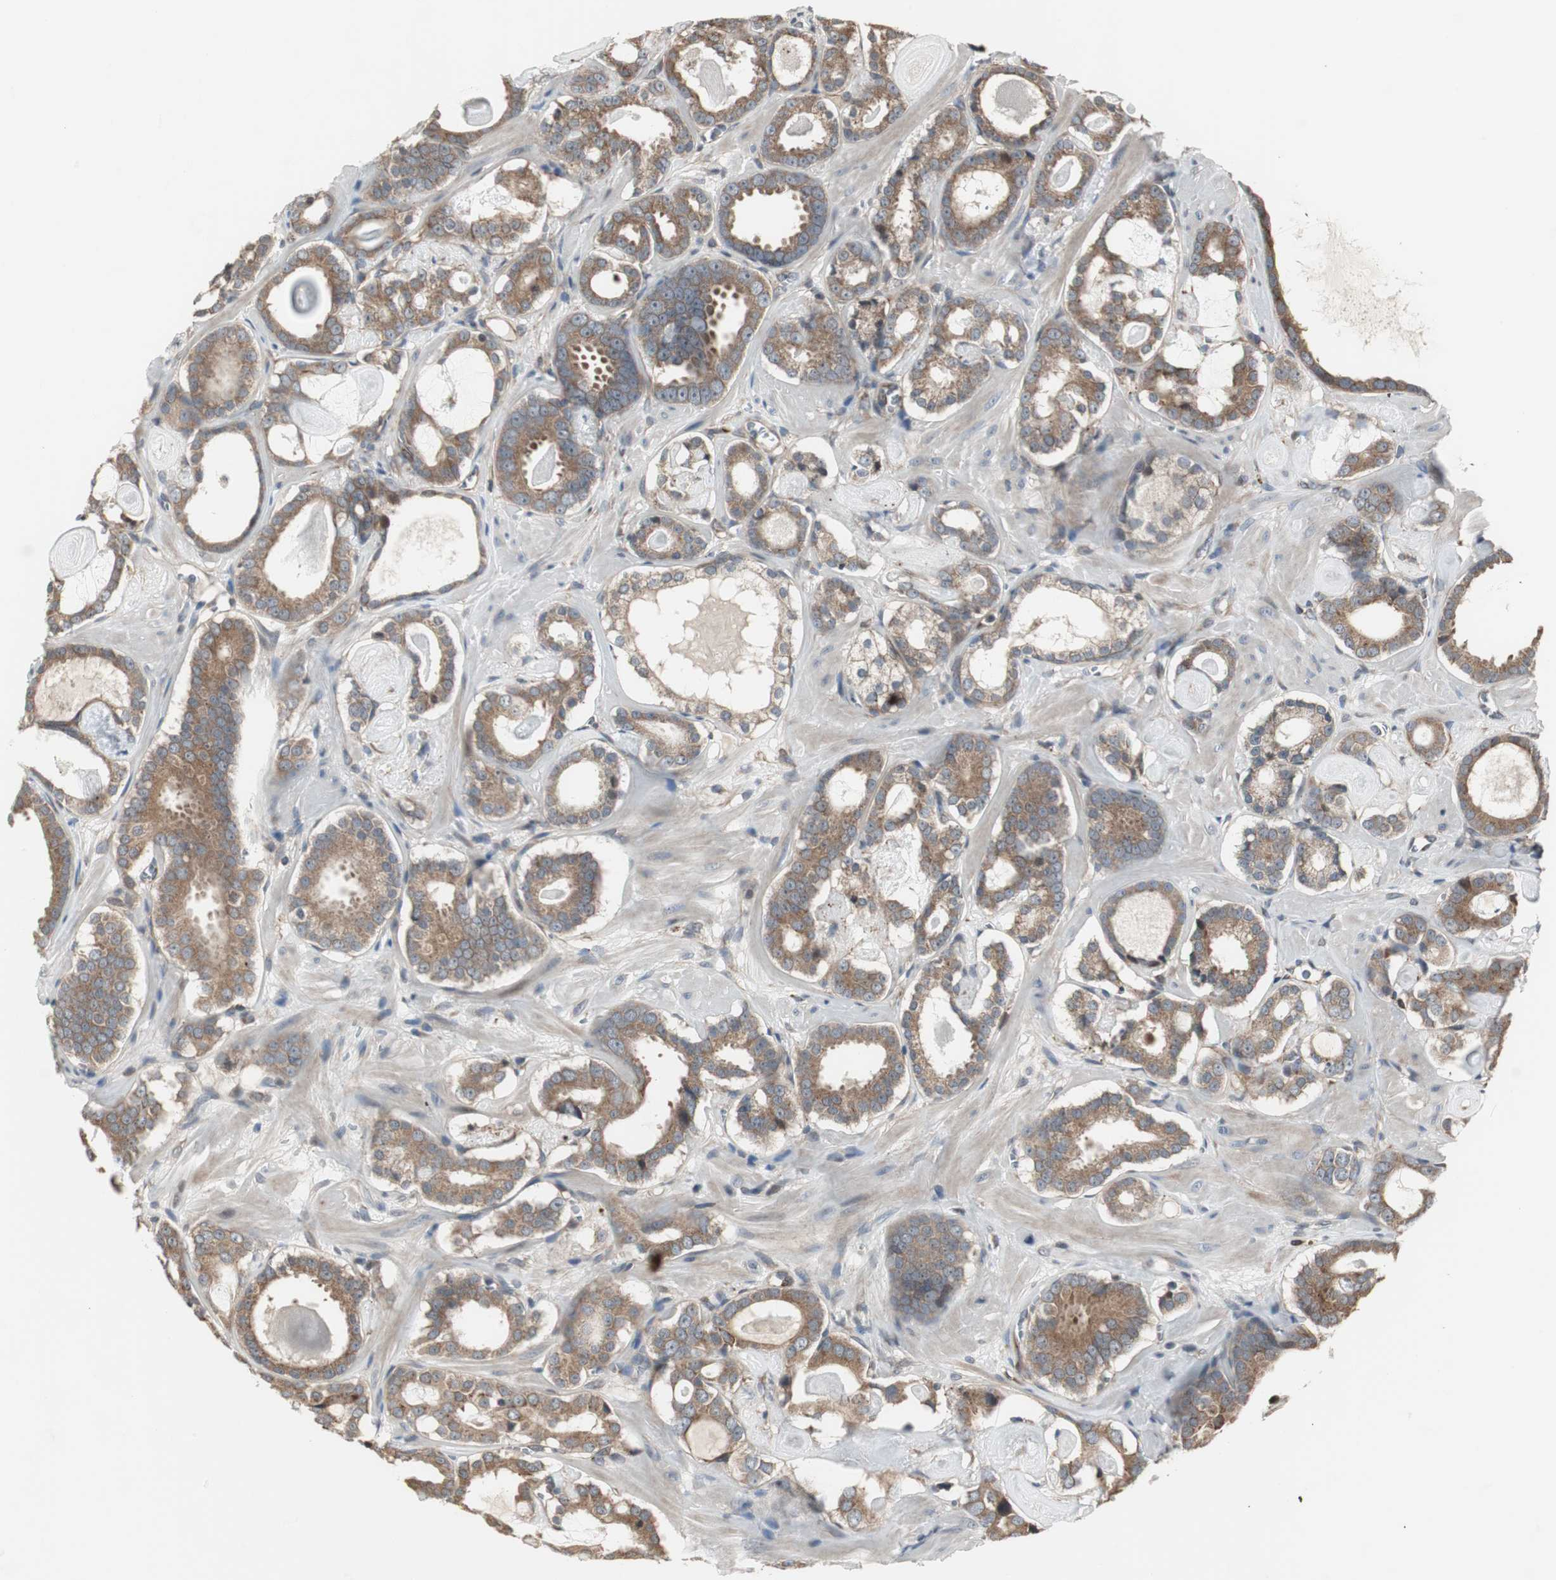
{"staining": {"intensity": "moderate", "quantity": ">75%", "location": "cytoplasmic/membranous"}, "tissue": "prostate cancer", "cell_type": "Tumor cells", "image_type": "cancer", "snomed": [{"axis": "morphology", "description": "Adenocarcinoma, Low grade"}, {"axis": "topography", "description": "Prostate"}], "caption": "An image of human adenocarcinoma (low-grade) (prostate) stained for a protein demonstrates moderate cytoplasmic/membranous brown staining in tumor cells.", "gene": "CHP1", "patient": {"sex": "male", "age": 57}}